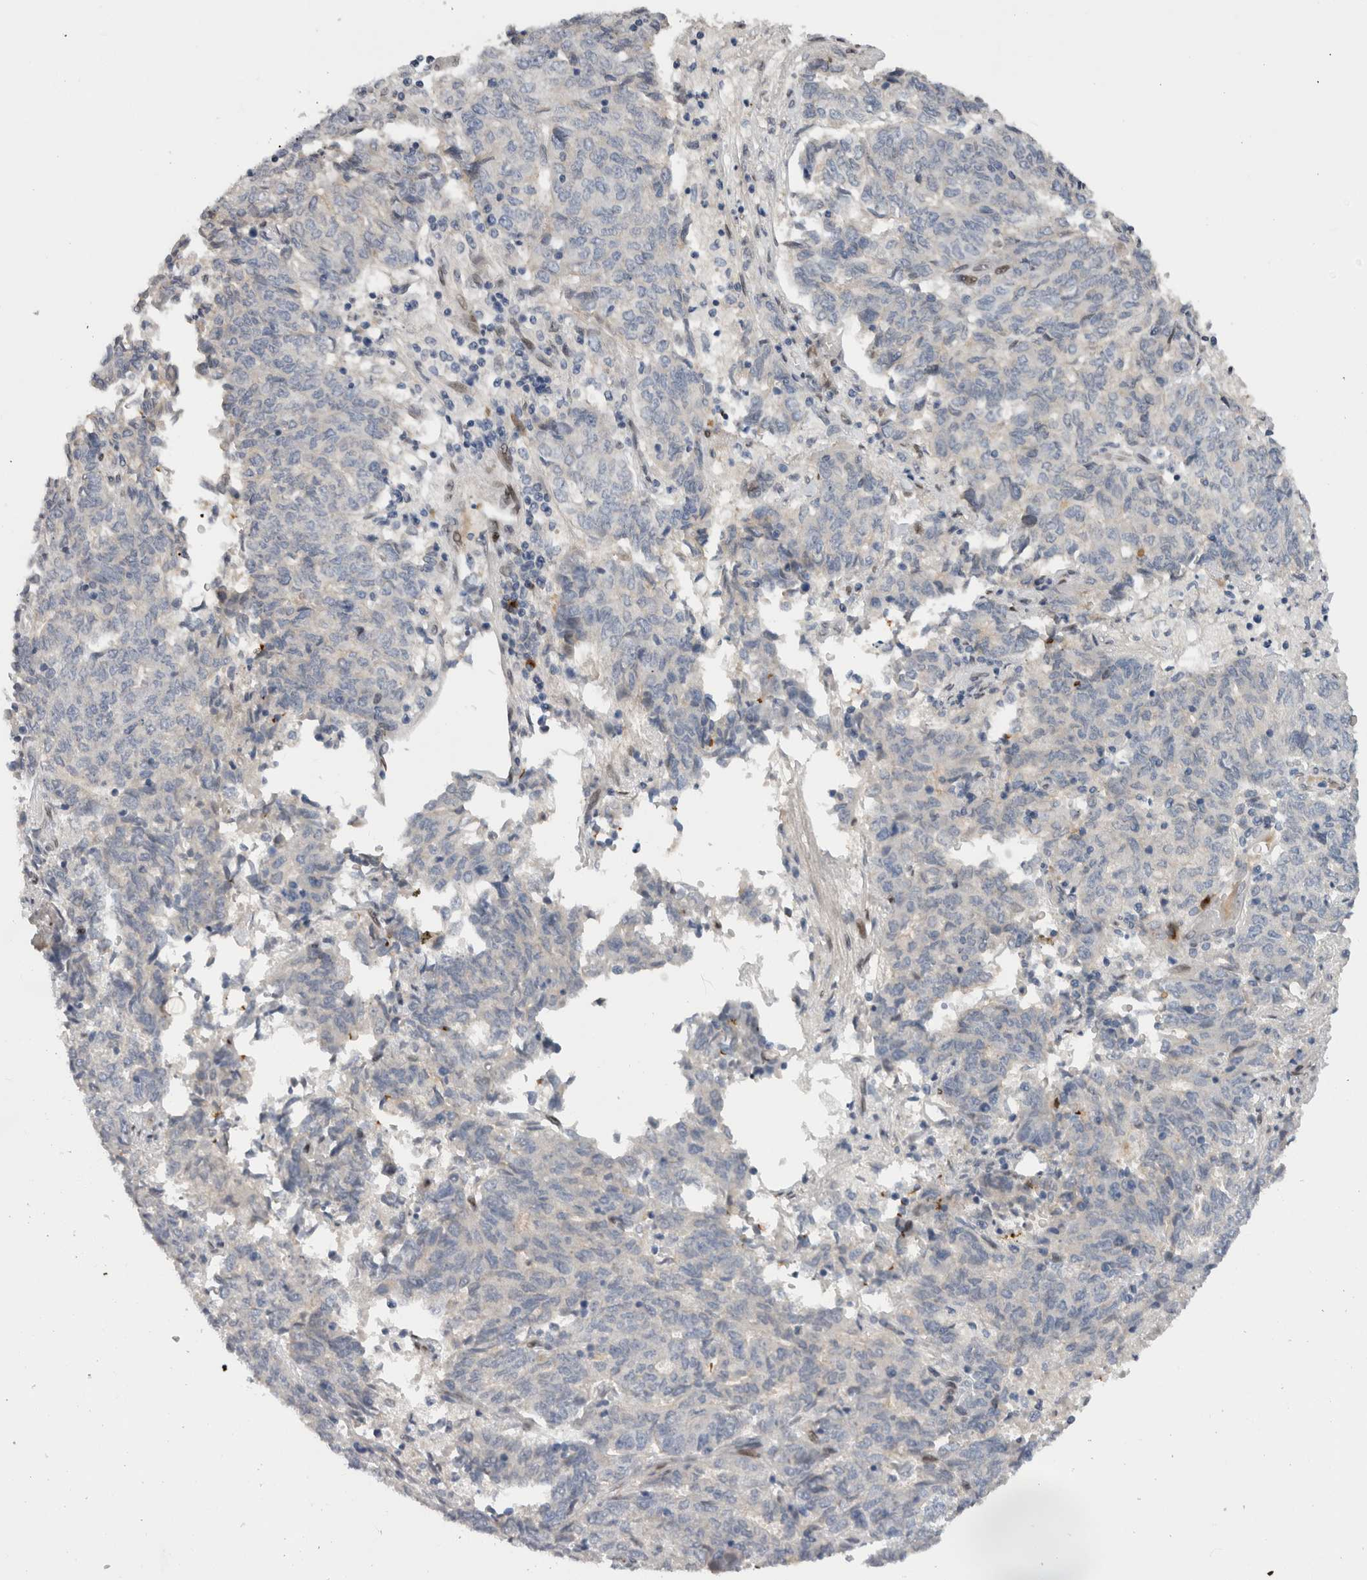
{"staining": {"intensity": "negative", "quantity": "none", "location": "none"}, "tissue": "endometrial cancer", "cell_type": "Tumor cells", "image_type": "cancer", "snomed": [{"axis": "morphology", "description": "Adenocarcinoma, NOS"}, {"axis": "topography", "description": "Endometrium"}], "caption": "DAB immunohistochemical staining of endometrial adenocarcinoma displays no significant expression in tumor cells.", "gene": "DMTN", "patient": {"sex": "female", "age": 80}}